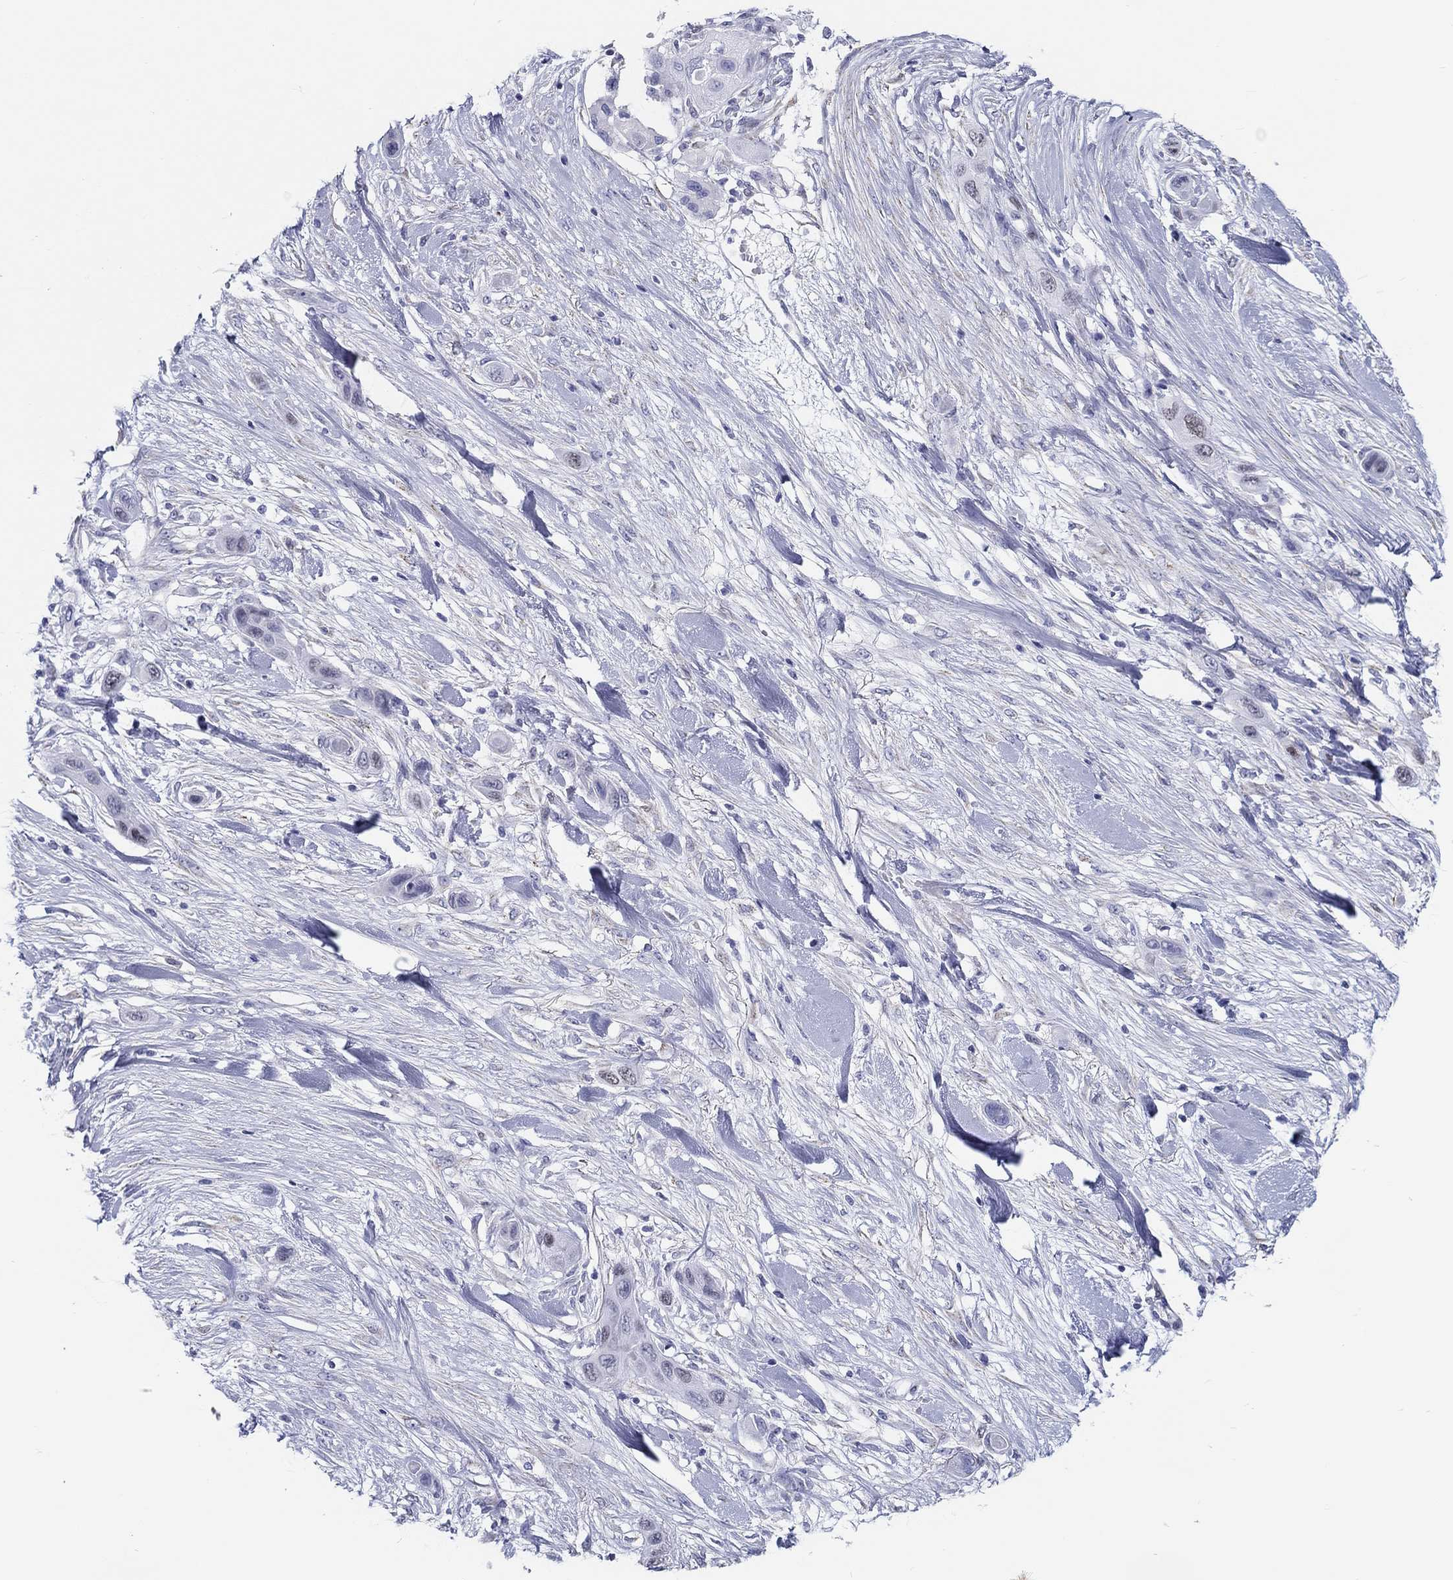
{"staining": {"intensity": "weak", "quantity": "<25%", "location": "nuclear"}, "tissue": "skin cancer", "cell_type": "Tumor cells", "image_type": "cancer", "snomed": [{"axis": "morphology", "description": "Squamous cell carcinoma, NOS"}, {"axis": "topography", "description": "Skin"}], "caption": "This is an IHC image of squamous cell carcinoma (skin). There is no expression in tumor cells.", "gene": "H1-1", "patient": {"sex": "male", "age": 79}}